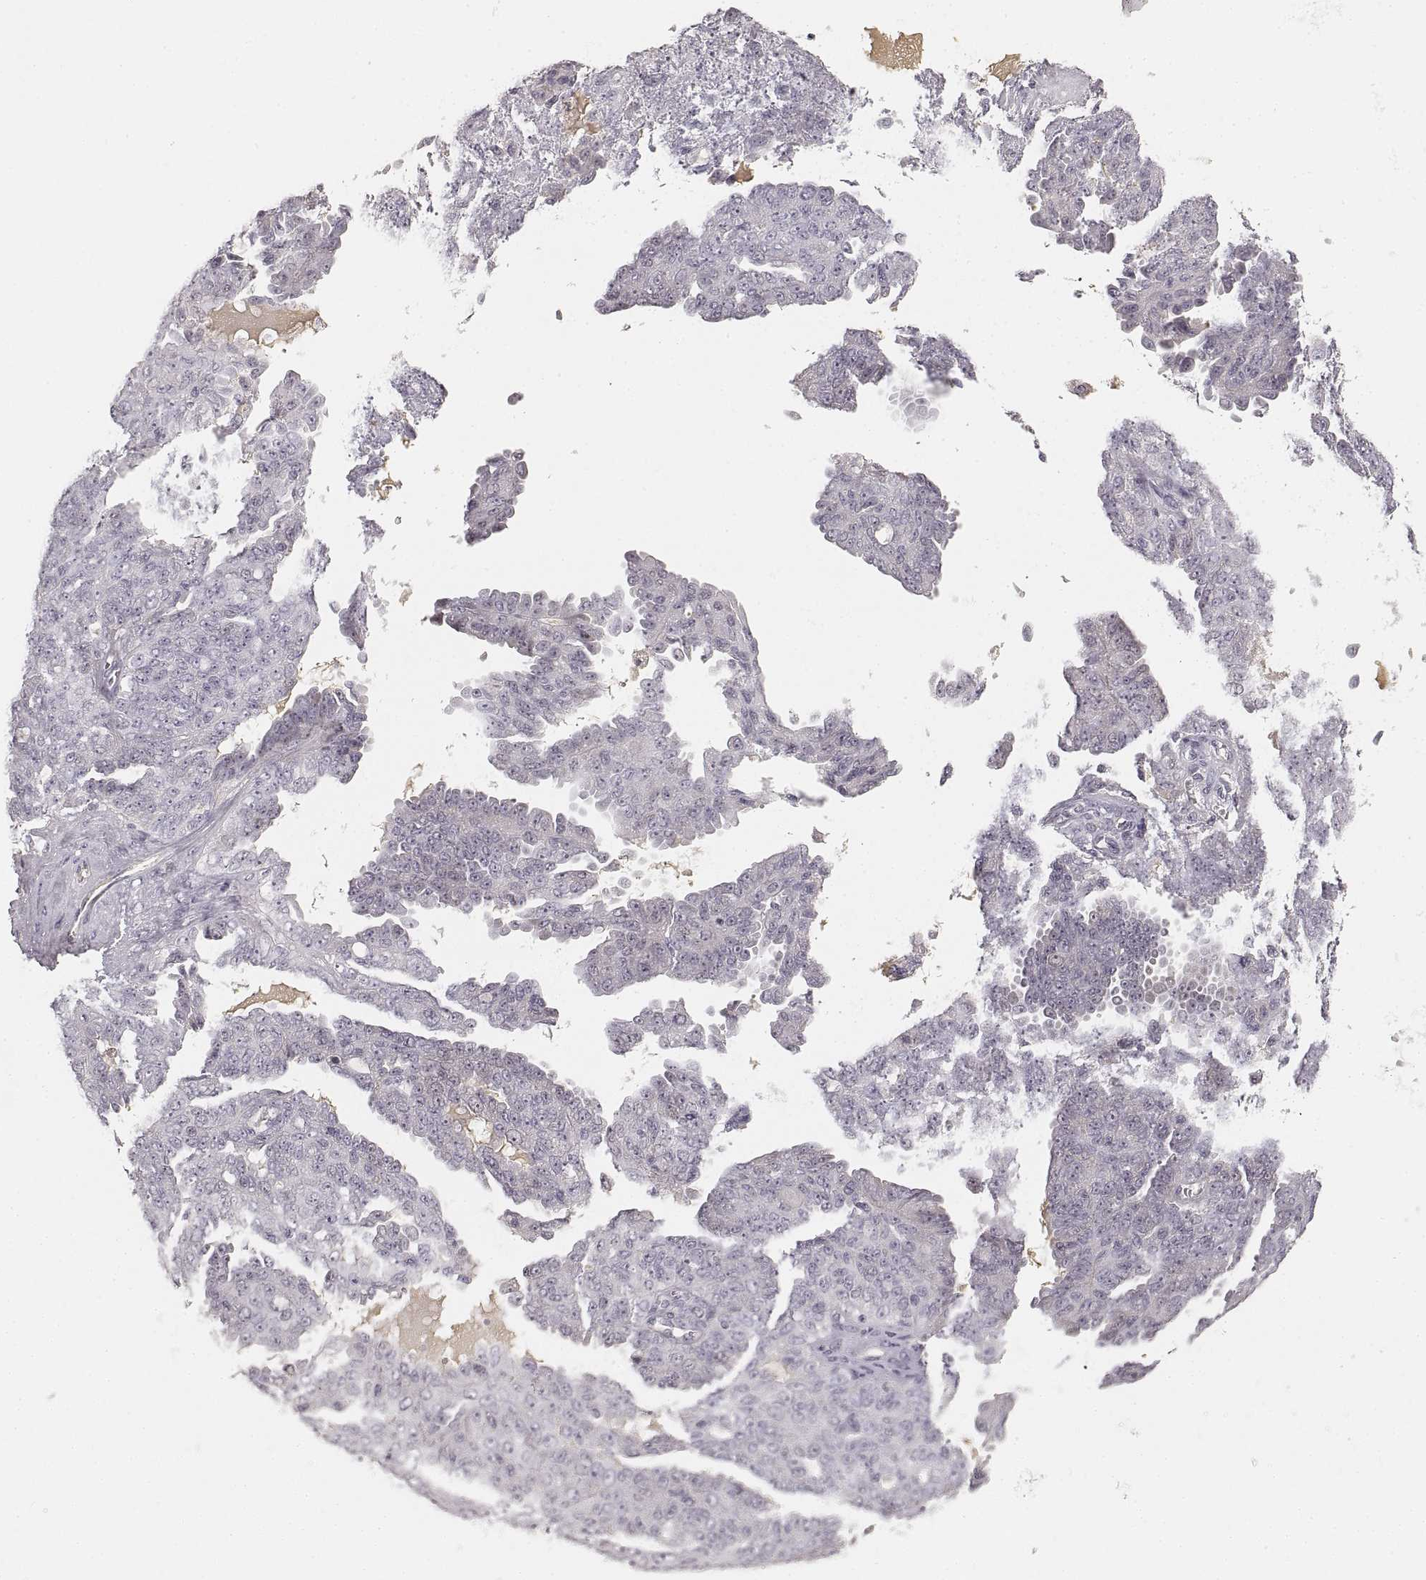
{"staining": {"intensity": "negative", "quantity": "none", "location": "none"}, "tissue": "ovarian cancer", "cell_type": "Tumor cells", "image_type": "cancer", "snomed": [{"axis": "morphology", "description": "Cystadenocarcinoma, serous, NOS"}, {"axis": "topography", "description": "Ovary"}], "caption": "Ovarian serous cystadenocarcinoma was stained to show a protein in brown. There is no significant staining in tumor cells. Nuclei are stained in blue.", "gene": "RUNDC3A", "patient": {"sex": "female", "age": 71}}